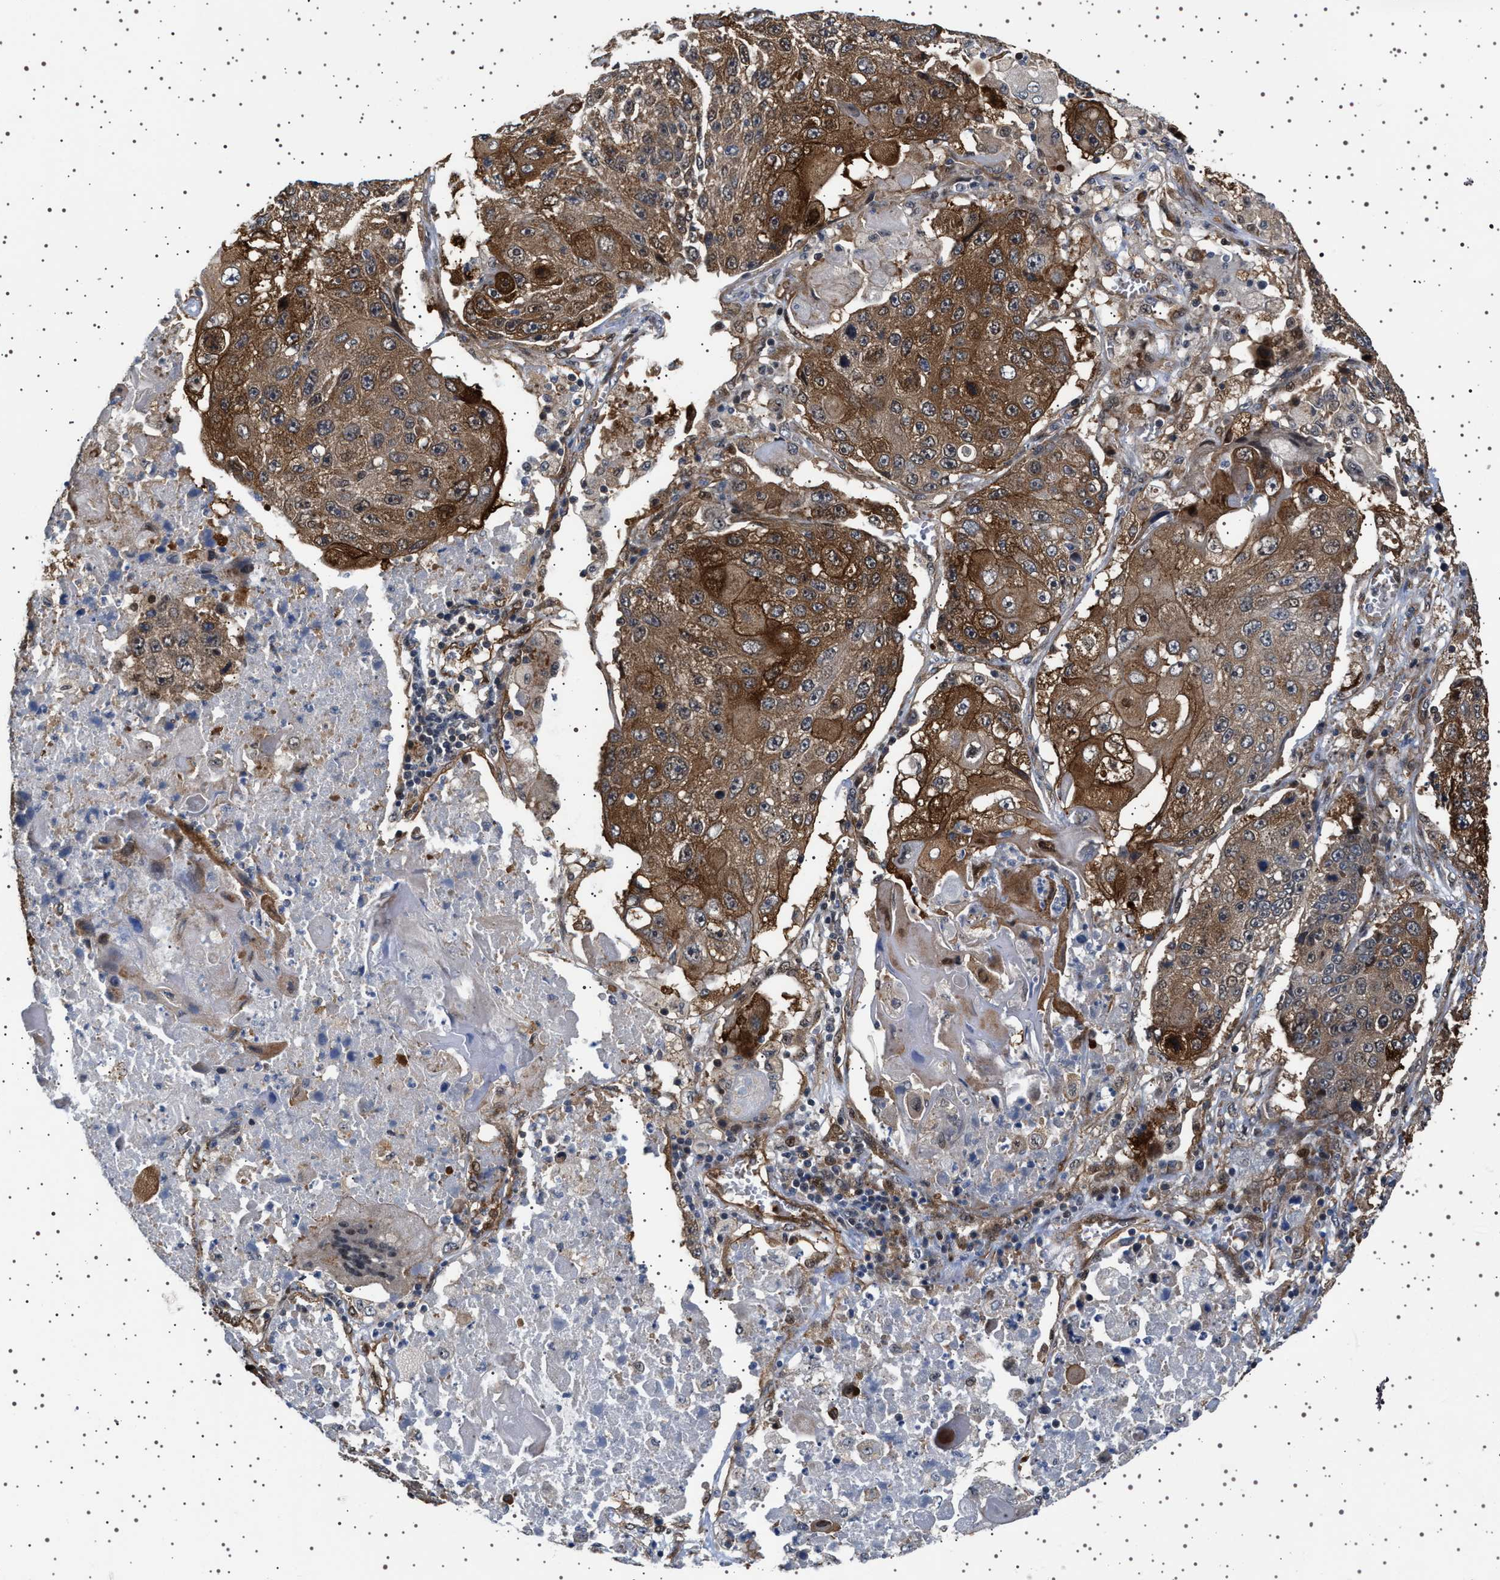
{"staining": {"intensity": "moderate", "quantity": ">75%", "location": "cytoplasmic/membranous"}, "tissue": "lung cancer", "cell_type": "Tumor cells", "image_type": "cancer", "snomed": [{"axis": "morphology", "description": "Squamous cell carcinoma, NOS"}, {"axis": "topography", "description": "Lung"}], "caption": "DAB (3,3'-diaminobenzidine) immunohistochemical staining of human lung squamous cell carcinoma displays moderate cytoplasmic/membranous protein positivity in about >75% of tumor cells. The staining was performed using DAB (3,3'-diaminobenzidine) to visualize the protein expression in brown, while the nuclei were stained in blue with hematoxylin (Magnification: 20x).", "gene": "BAG3", "patient": {"sex": "male", "age": 61}}